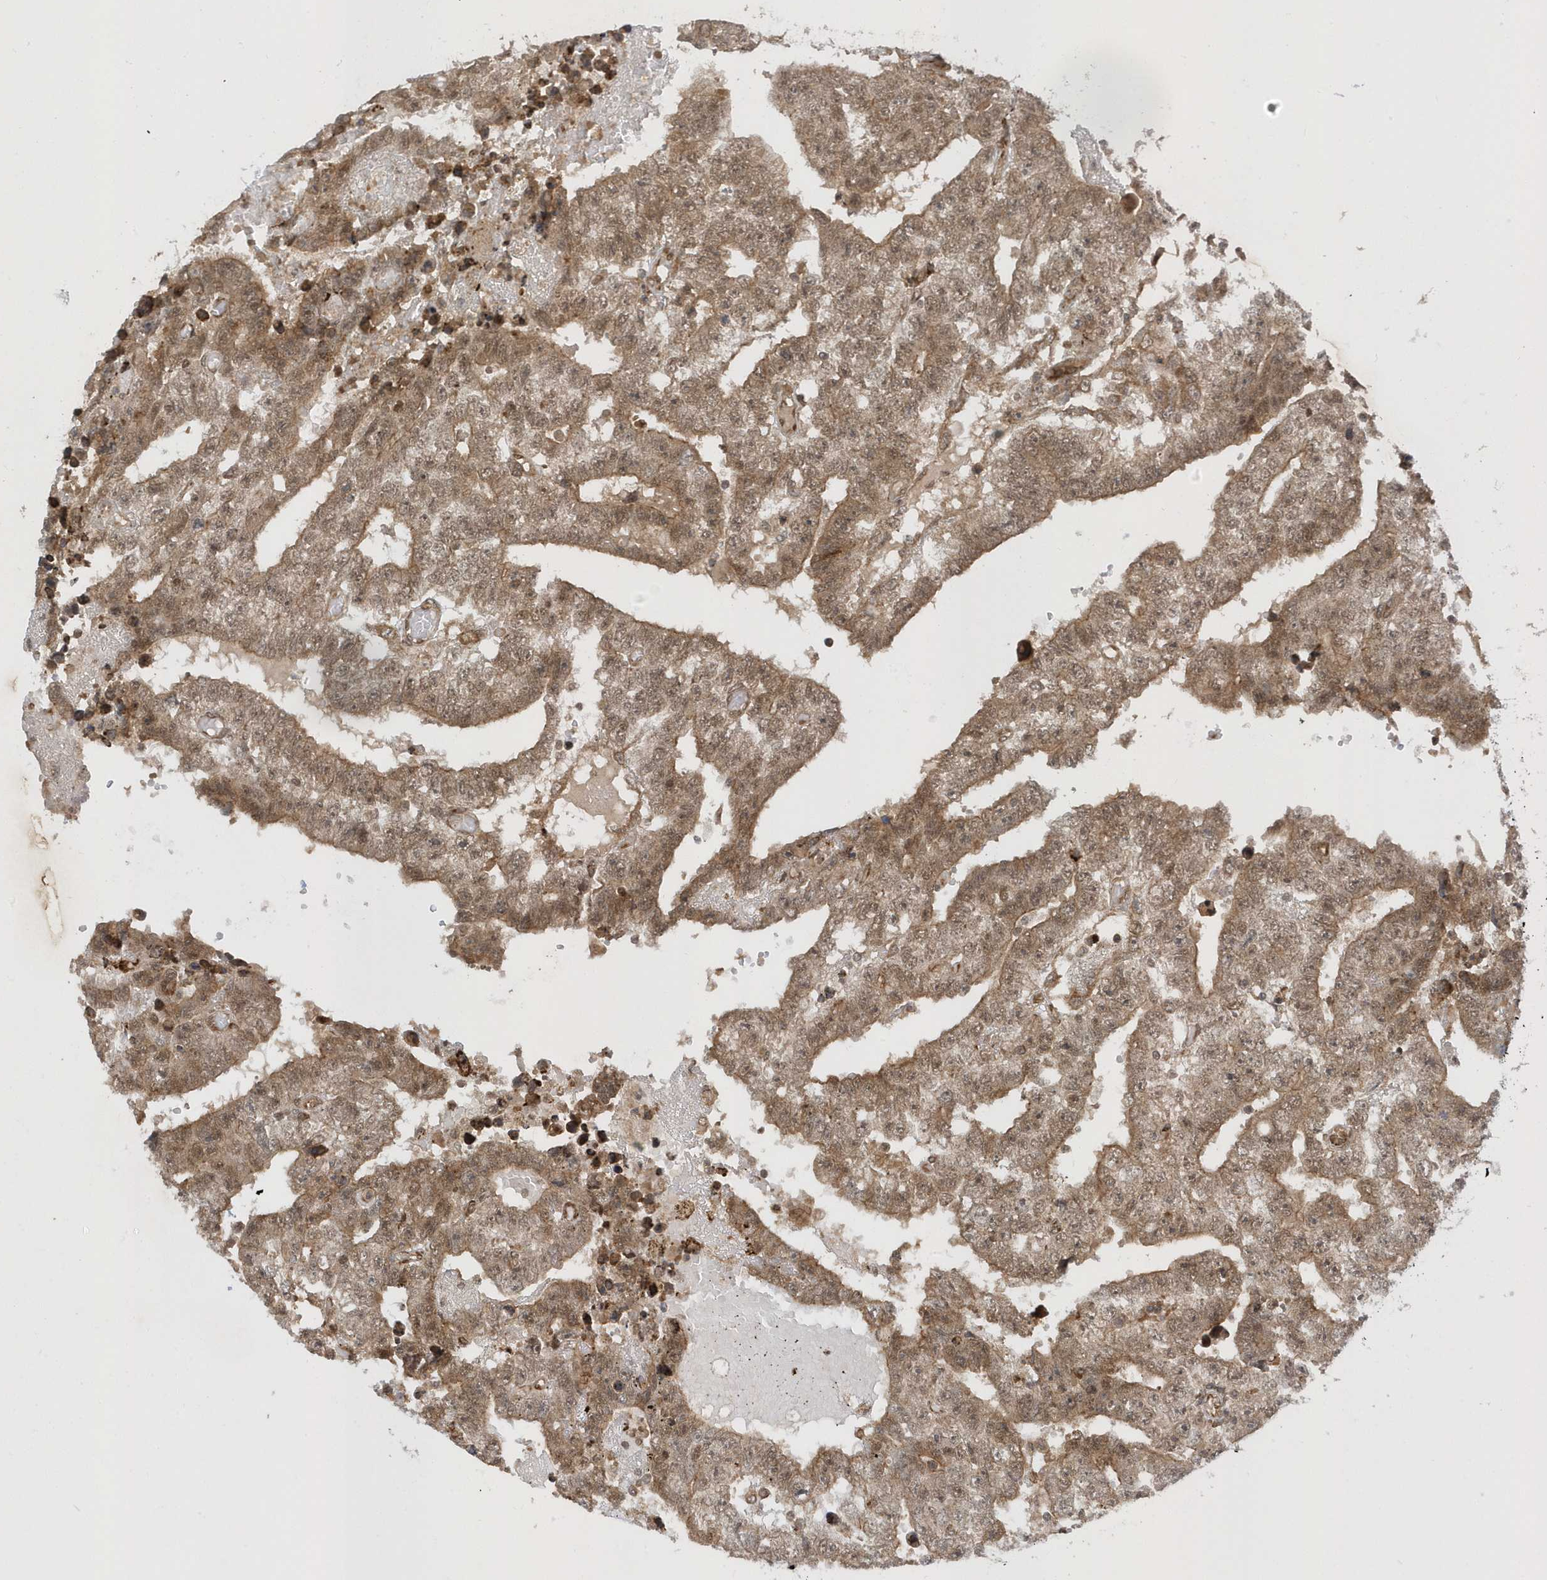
{"staining": {"intensity": "moderate", "quantity": ">75%", "location": "cytoplasmic/membranous,nuclear"}, "tissue": "testis cancer", "cell_type": "Tumor cells", "image_type": "cancer", "snomed": [{"axis": "morphology", "description": "Carcinoma, Embryonal, NOS"}, {"axis": "topography", "description": "Testis"}], "caption": "An image of human embryonal carcinoma (testis) stained for a protein demonstrates moderate cytoplasmic/membranous and nuclear brown staining in tumor cells. (DAB IHC with brightfield microscopy, high magnification).", "gene": "METTL21A", "patient": {"sex": "male", "age": 25}}